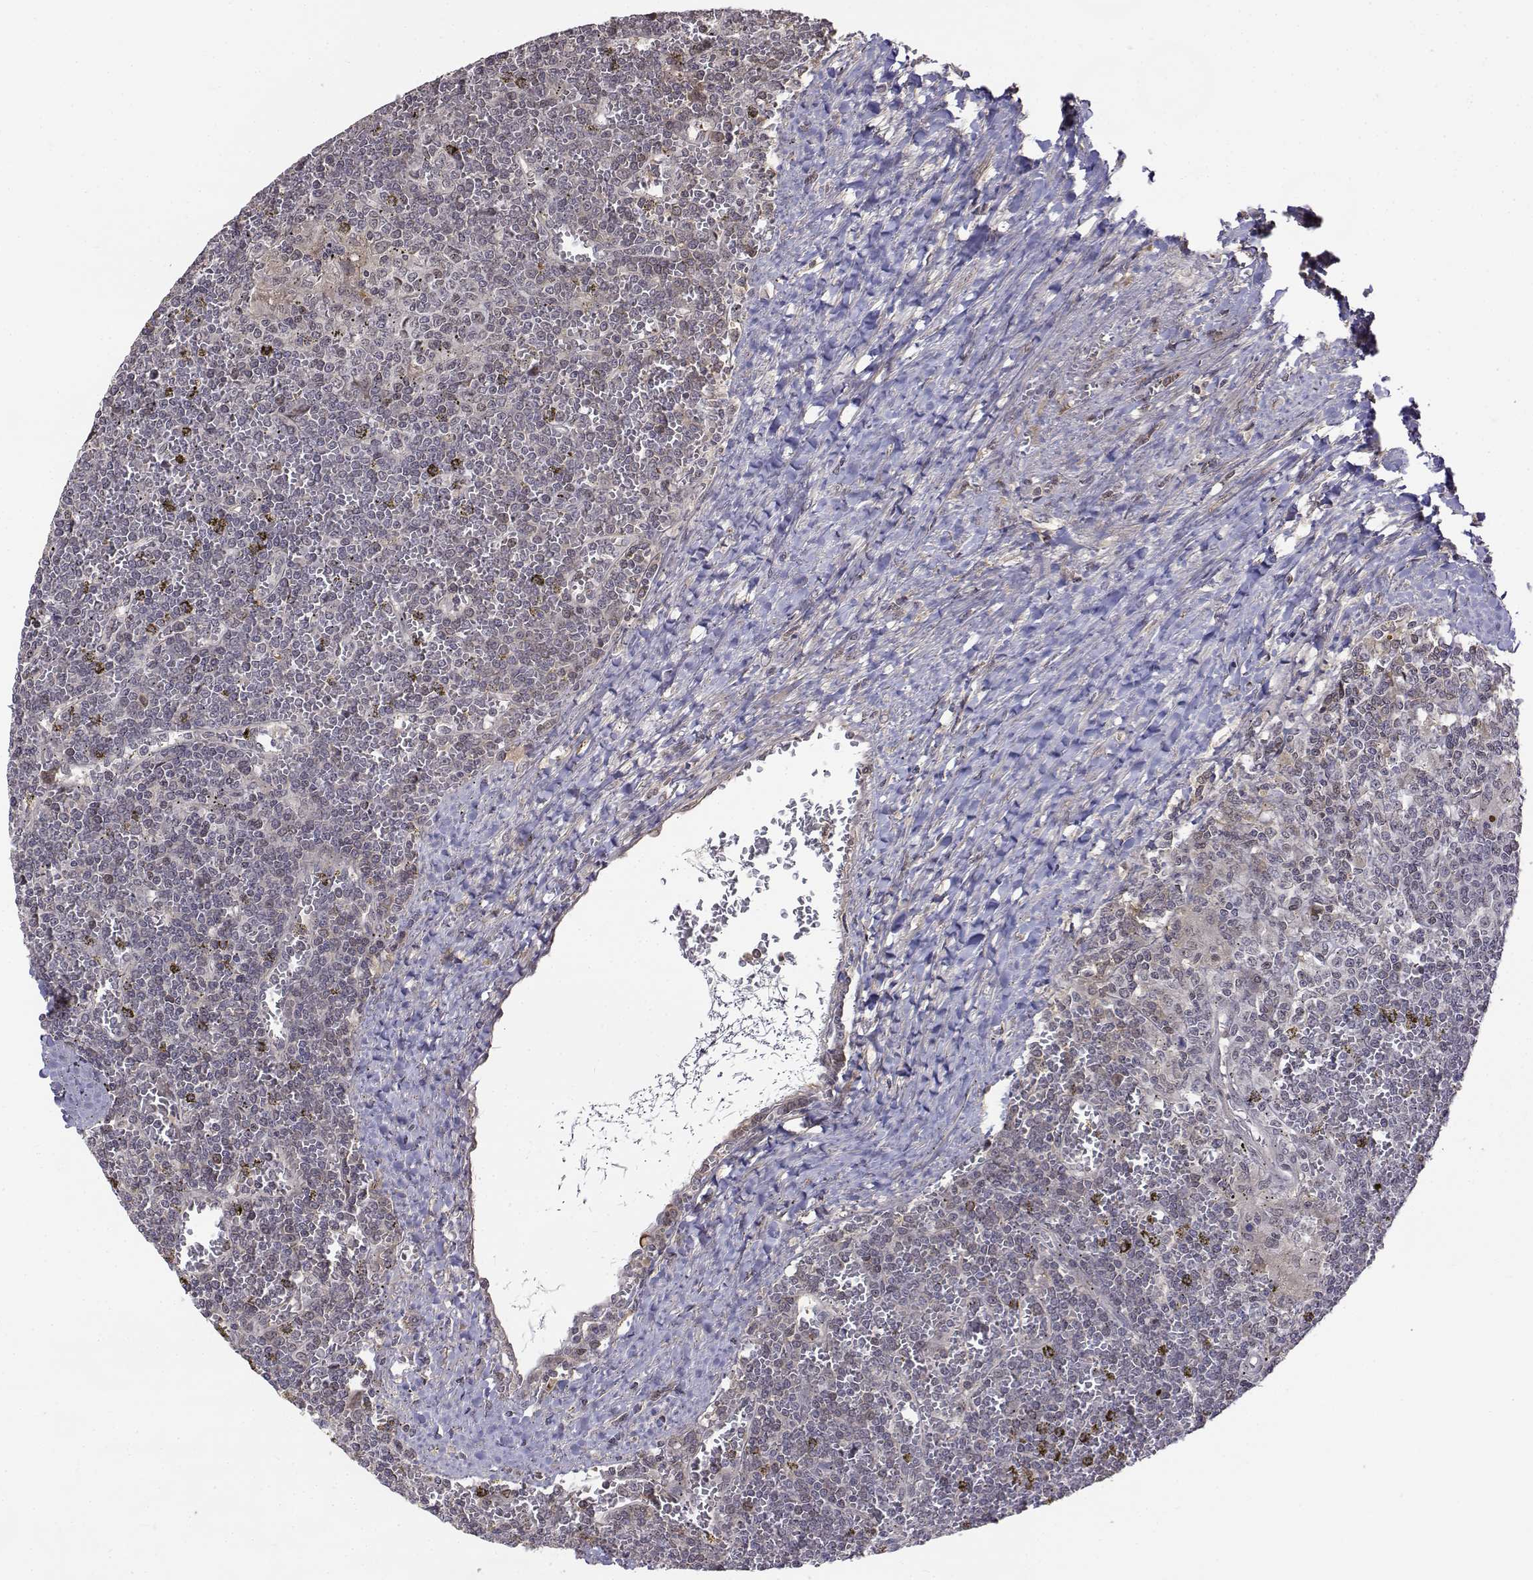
{"staining": {"intensity": "negative", "quantity": "none", "location": "none"}, "tissue": "lymphoma", "cell_type": "Tumor cells", "image_type": "cancer", "snomed": [{"axis": "morphology", "description": "Malignant lymphoma, non-Hodgkin's type, Low grade"}, {"axis": "topography", "description": "Spleen"}], "caption": "A high-resolution photomicrograph shows immunohistochemistry (IHC) staining of low-grade malignant lymphoma, non-Hodgkin's type, which demonstrates no significant staining in tumor cells.", "gene": "ITGA7", "patient": {"sex": "female", "age": 19}}